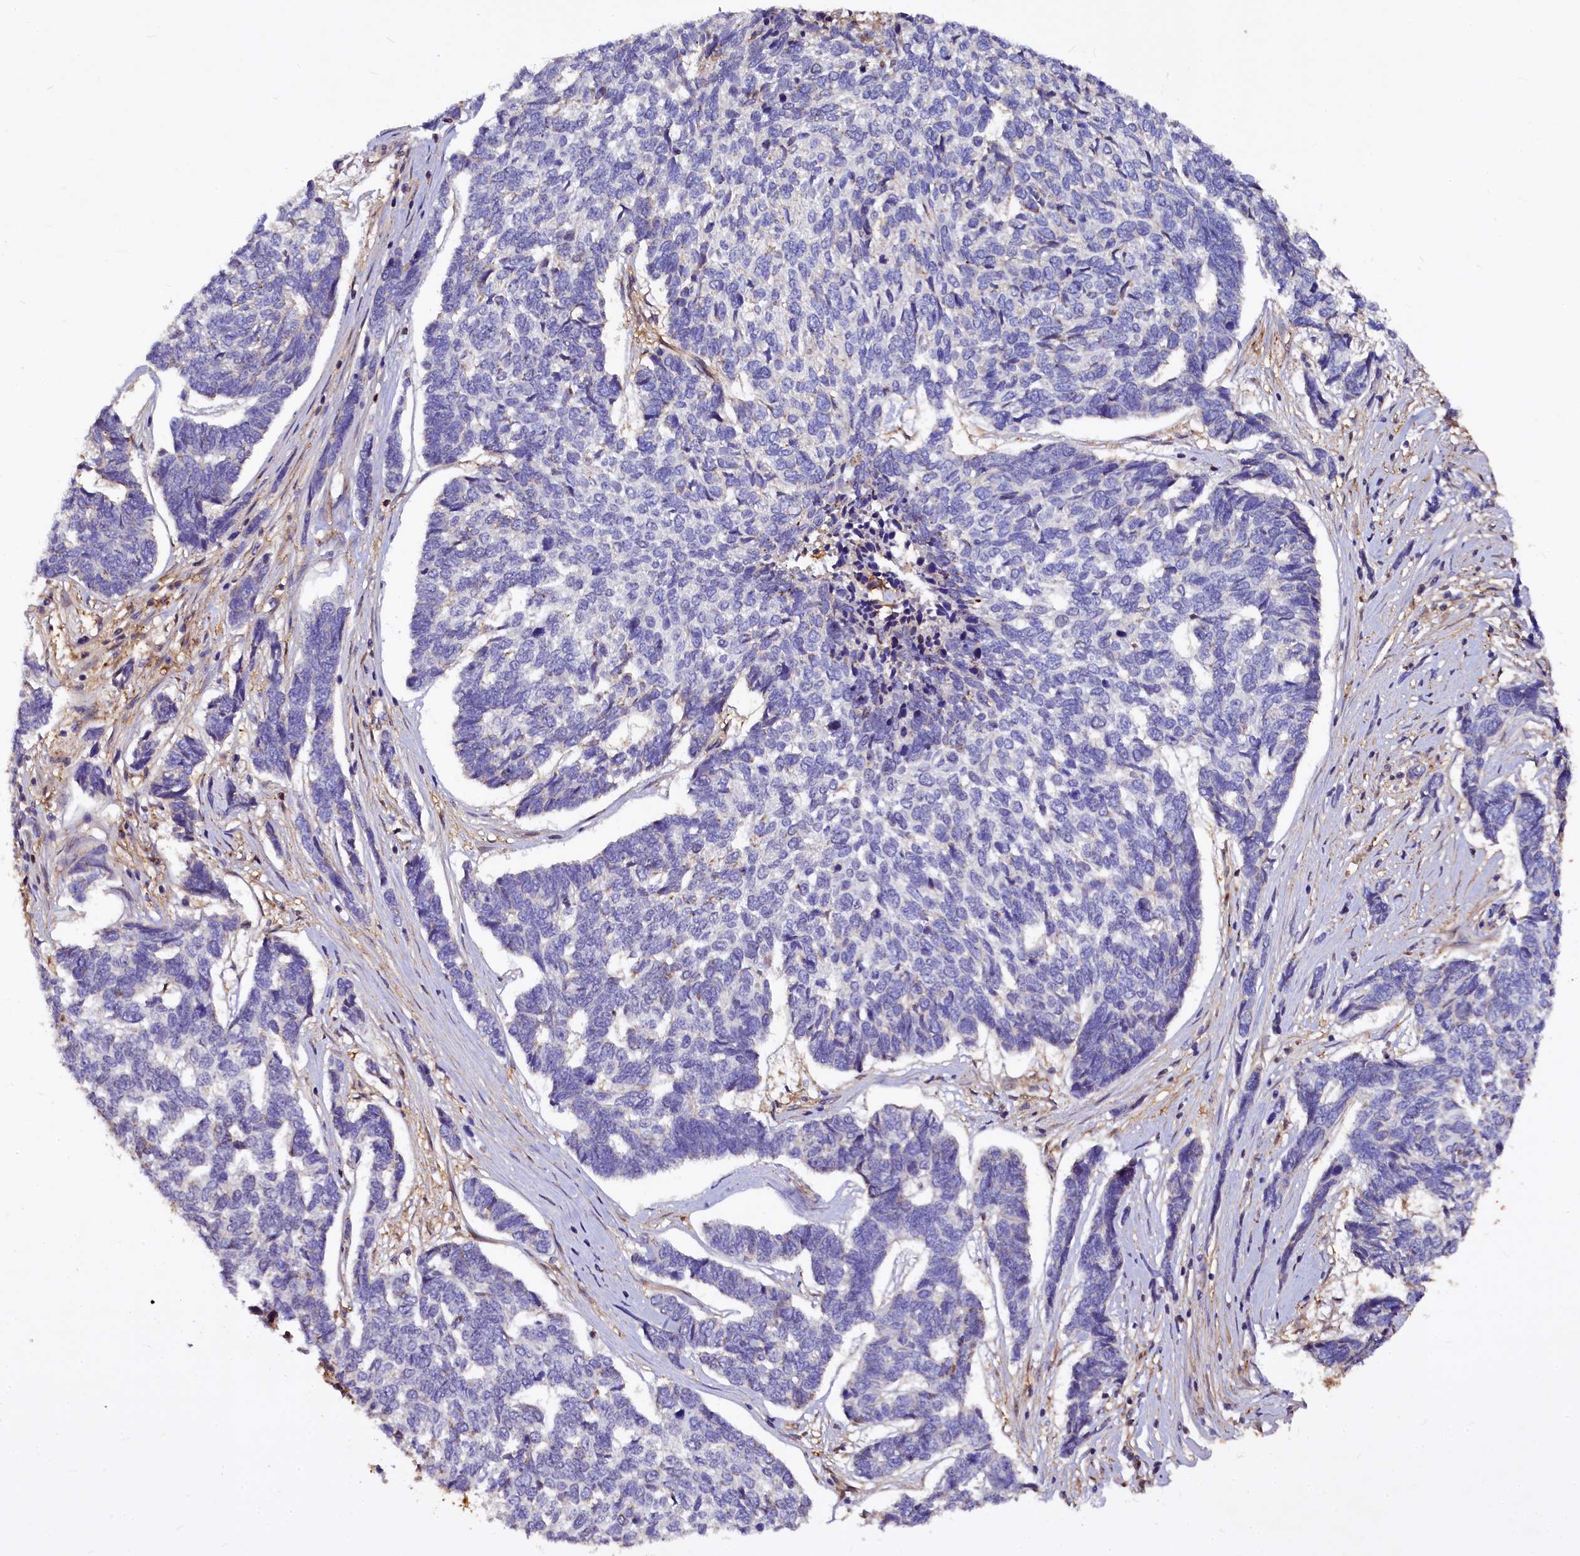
{"staining": {"intensity": "negative", "quantity": "none", "location": "none"}, "tissue": "skin cancer", "cell_type": "Tumor cells", "image_type": "cancer", "snomed": [{"axis": "morphology", "description": "Basal cell carcinoma"}, {"axis": "topography", "description": "Skin"}], "caption": "Photomicrograph shows no significant protein expression in tumor cells of skin basal cell carcinoma.", "gene": "ATG101", "patient": {"sex": "female", "age": 65}}